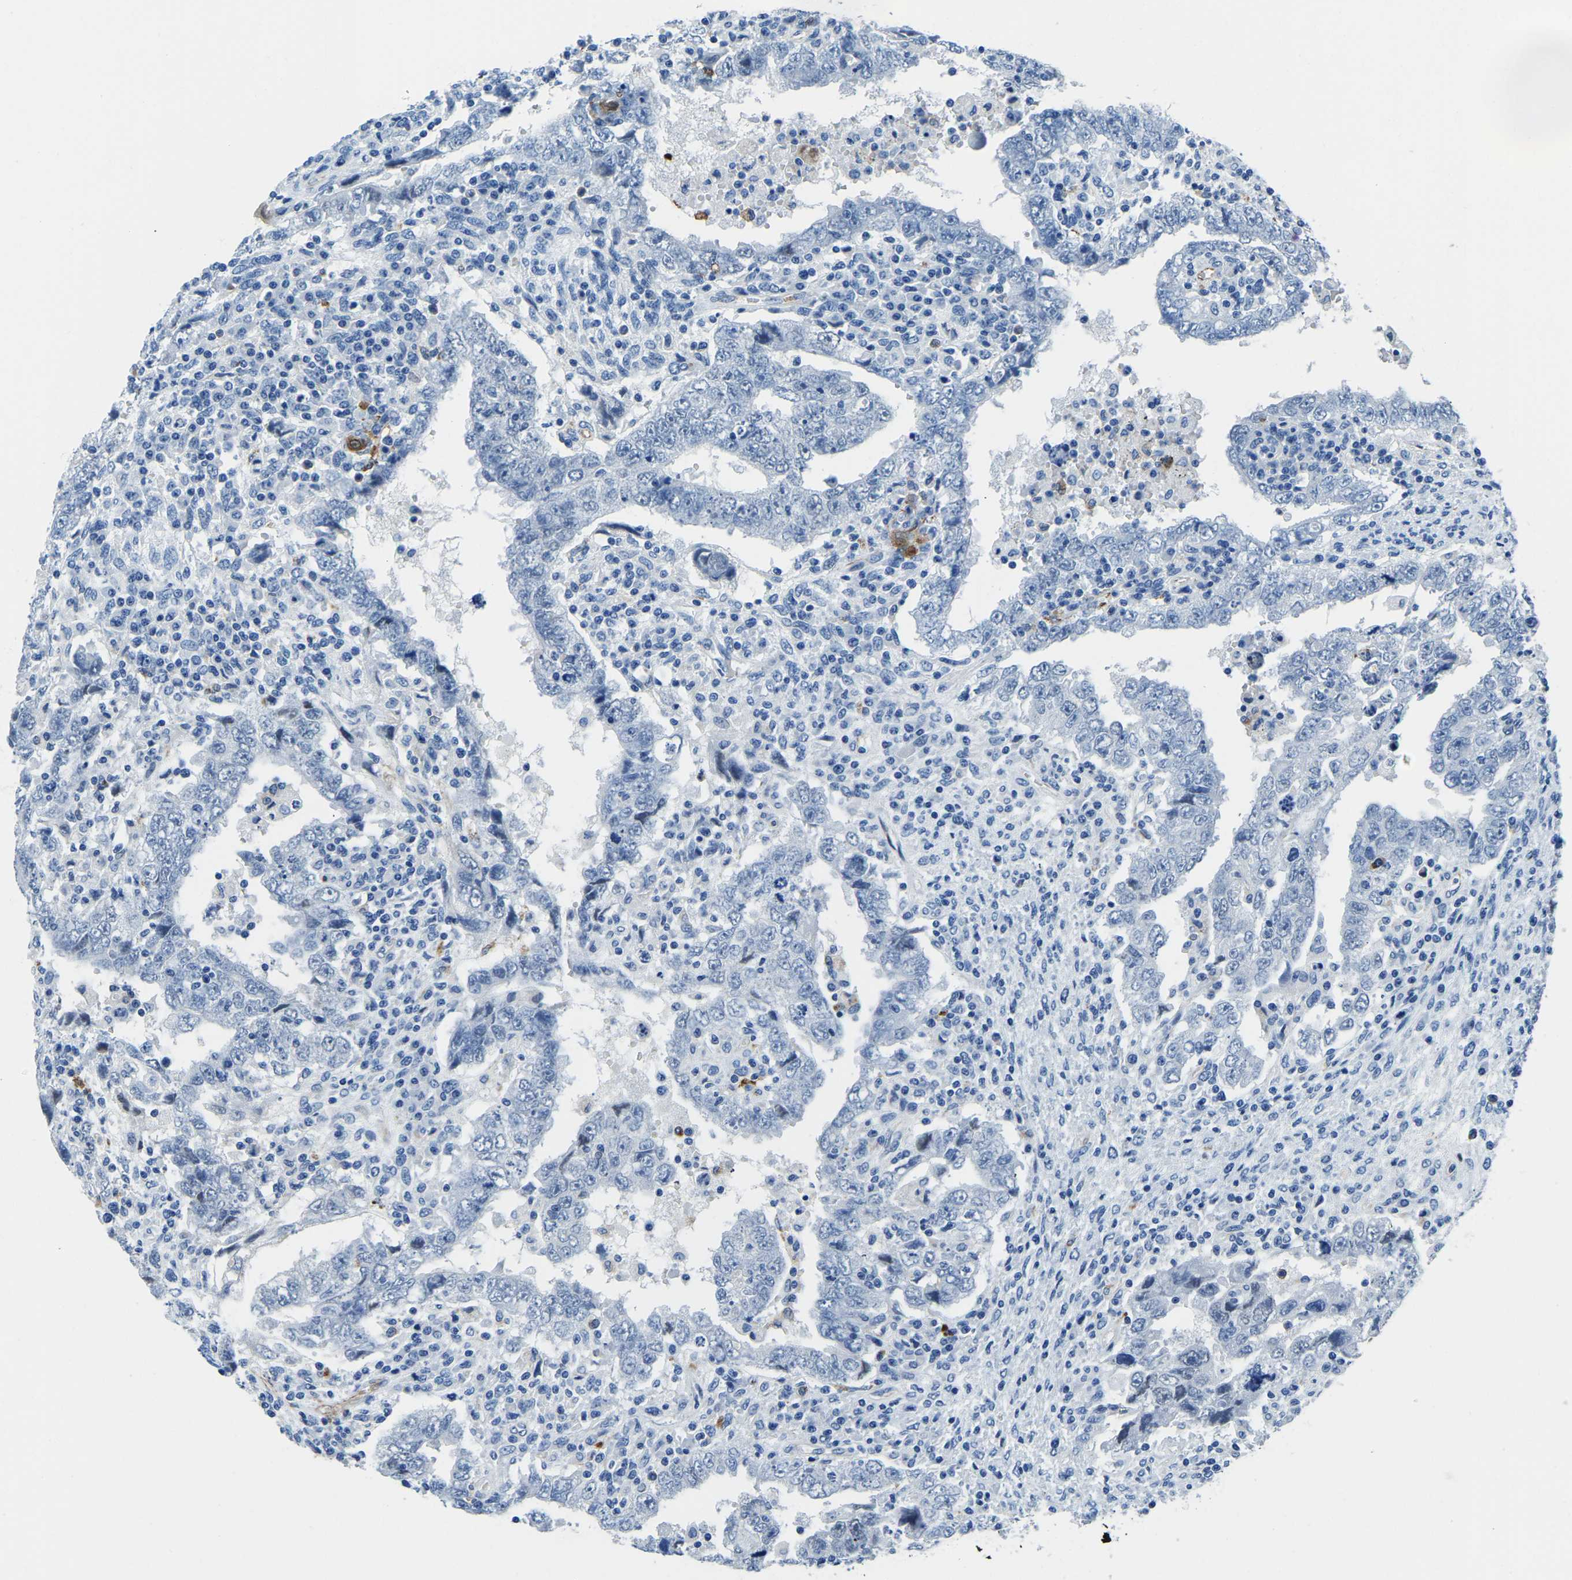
{"staining": {"intensity": "negative", "quantity": "none", "location": "none"}, "tissue": "testis cancer", "cell_type": "Tumor cells", "image_type": "cancer", "snomed": [{"axis": "morphology", "description": "Carcinoma, Embryonal, NOS"}, {"axis": "topography", "description": "Testis"}], "caption": "Immunohistochemistry histopathology image of human testis embryonal carcinoma stained for a protein (brown), which shows no positivity in tumor cells. (DAB IHC with hematoxylin counter stain).", "gene": "MS4A3", "patient": {"sex": "male", "age": 26}}